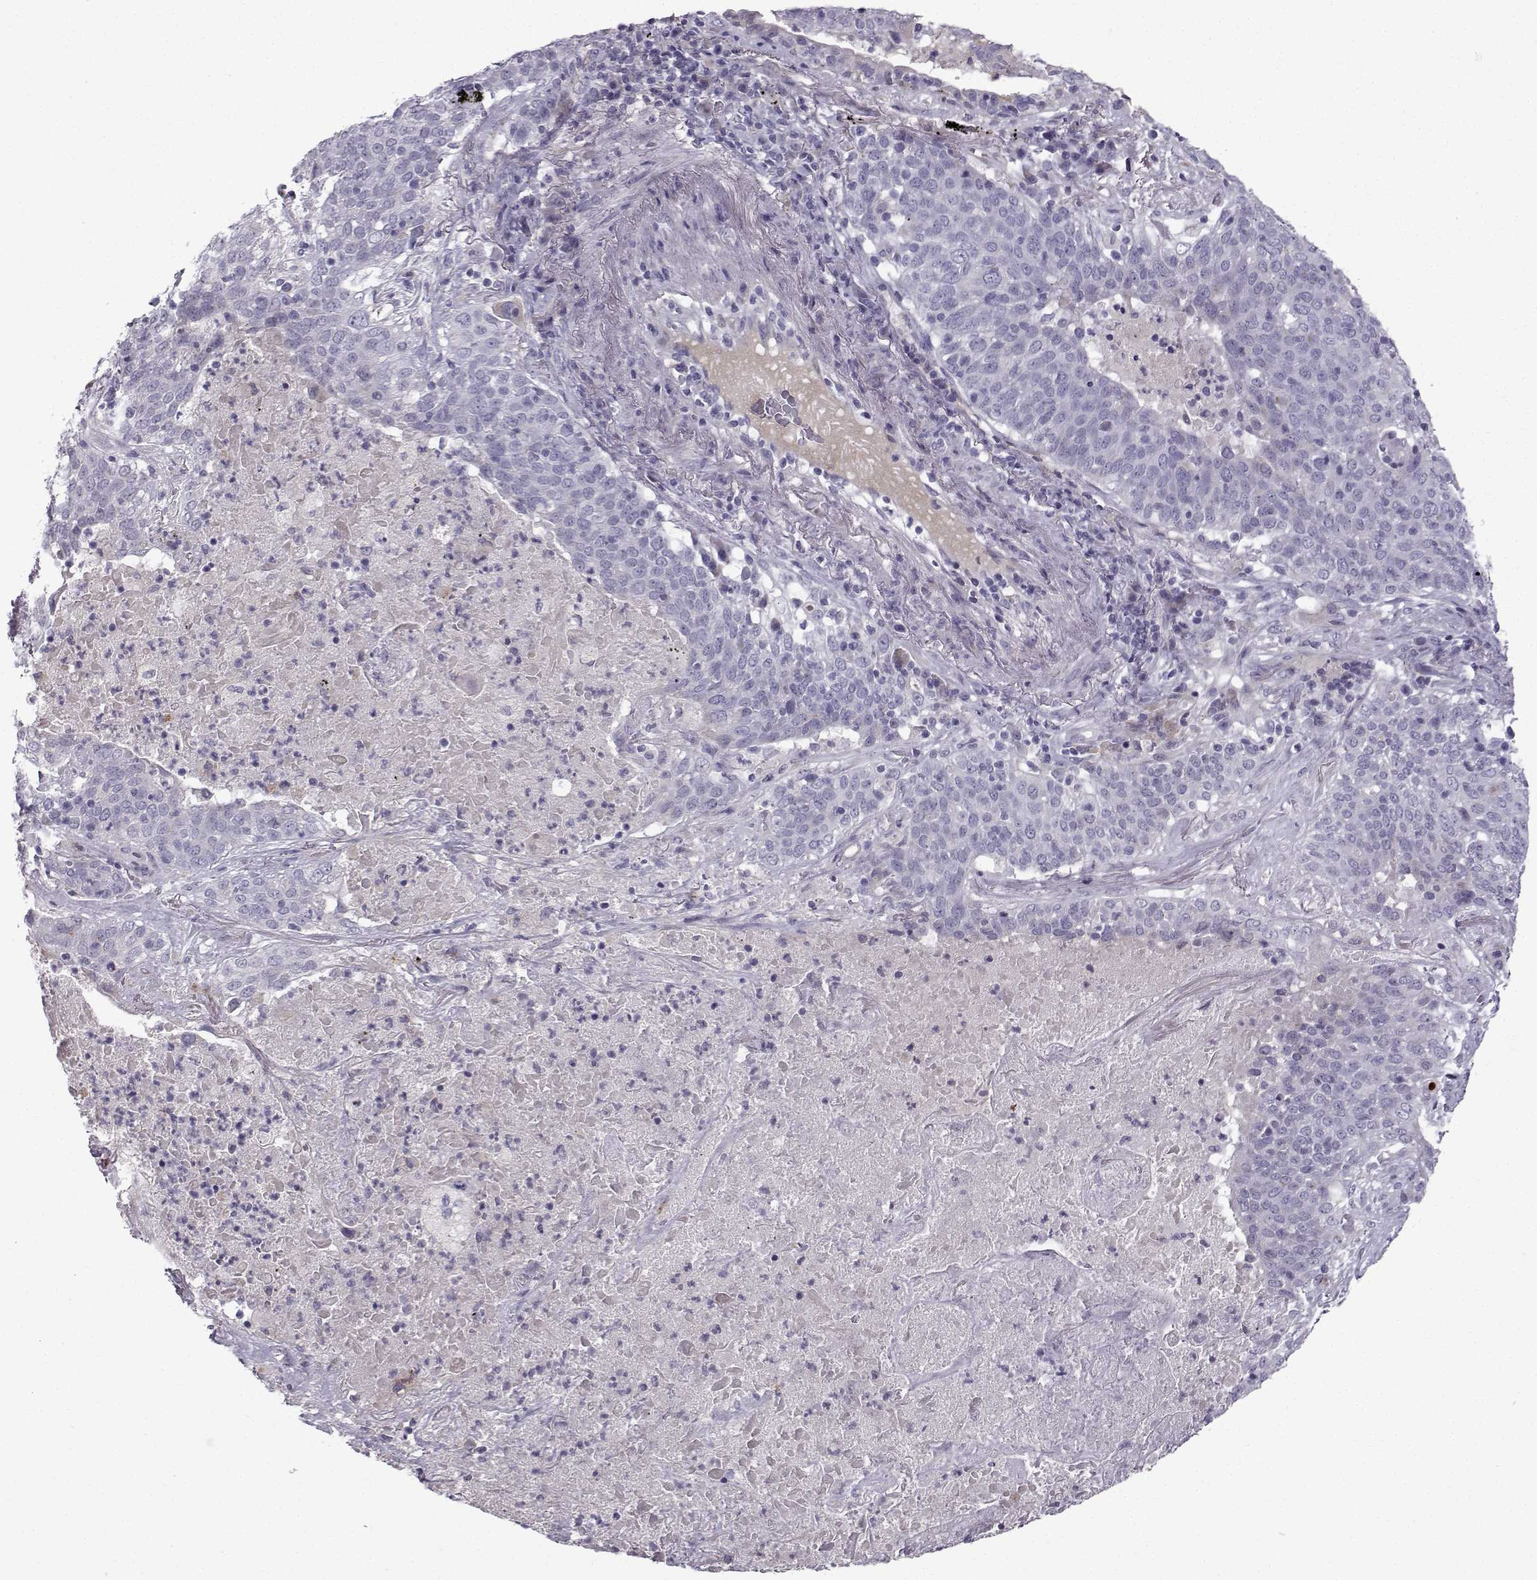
{"staining": {"intensity": "negative", "quantity": "none", "location": "none"}, "tissue": "lung cancer", "cell_type": "Tumor cells", "image_type": "cancer", "snomed": [{"axis": "morphology", "description": "Squamous cell carcinoma, NOS"}, {"axis": "topography", "description": "Lung"}], "caption": "Image shows no significant protein expression in tumor cells of lung cancer (squamous cell carcinoma). (IHC, brightfield microscopy, high magnification).", "gene": "CALCR", "patient": {"sex": "male", "age": 82}}